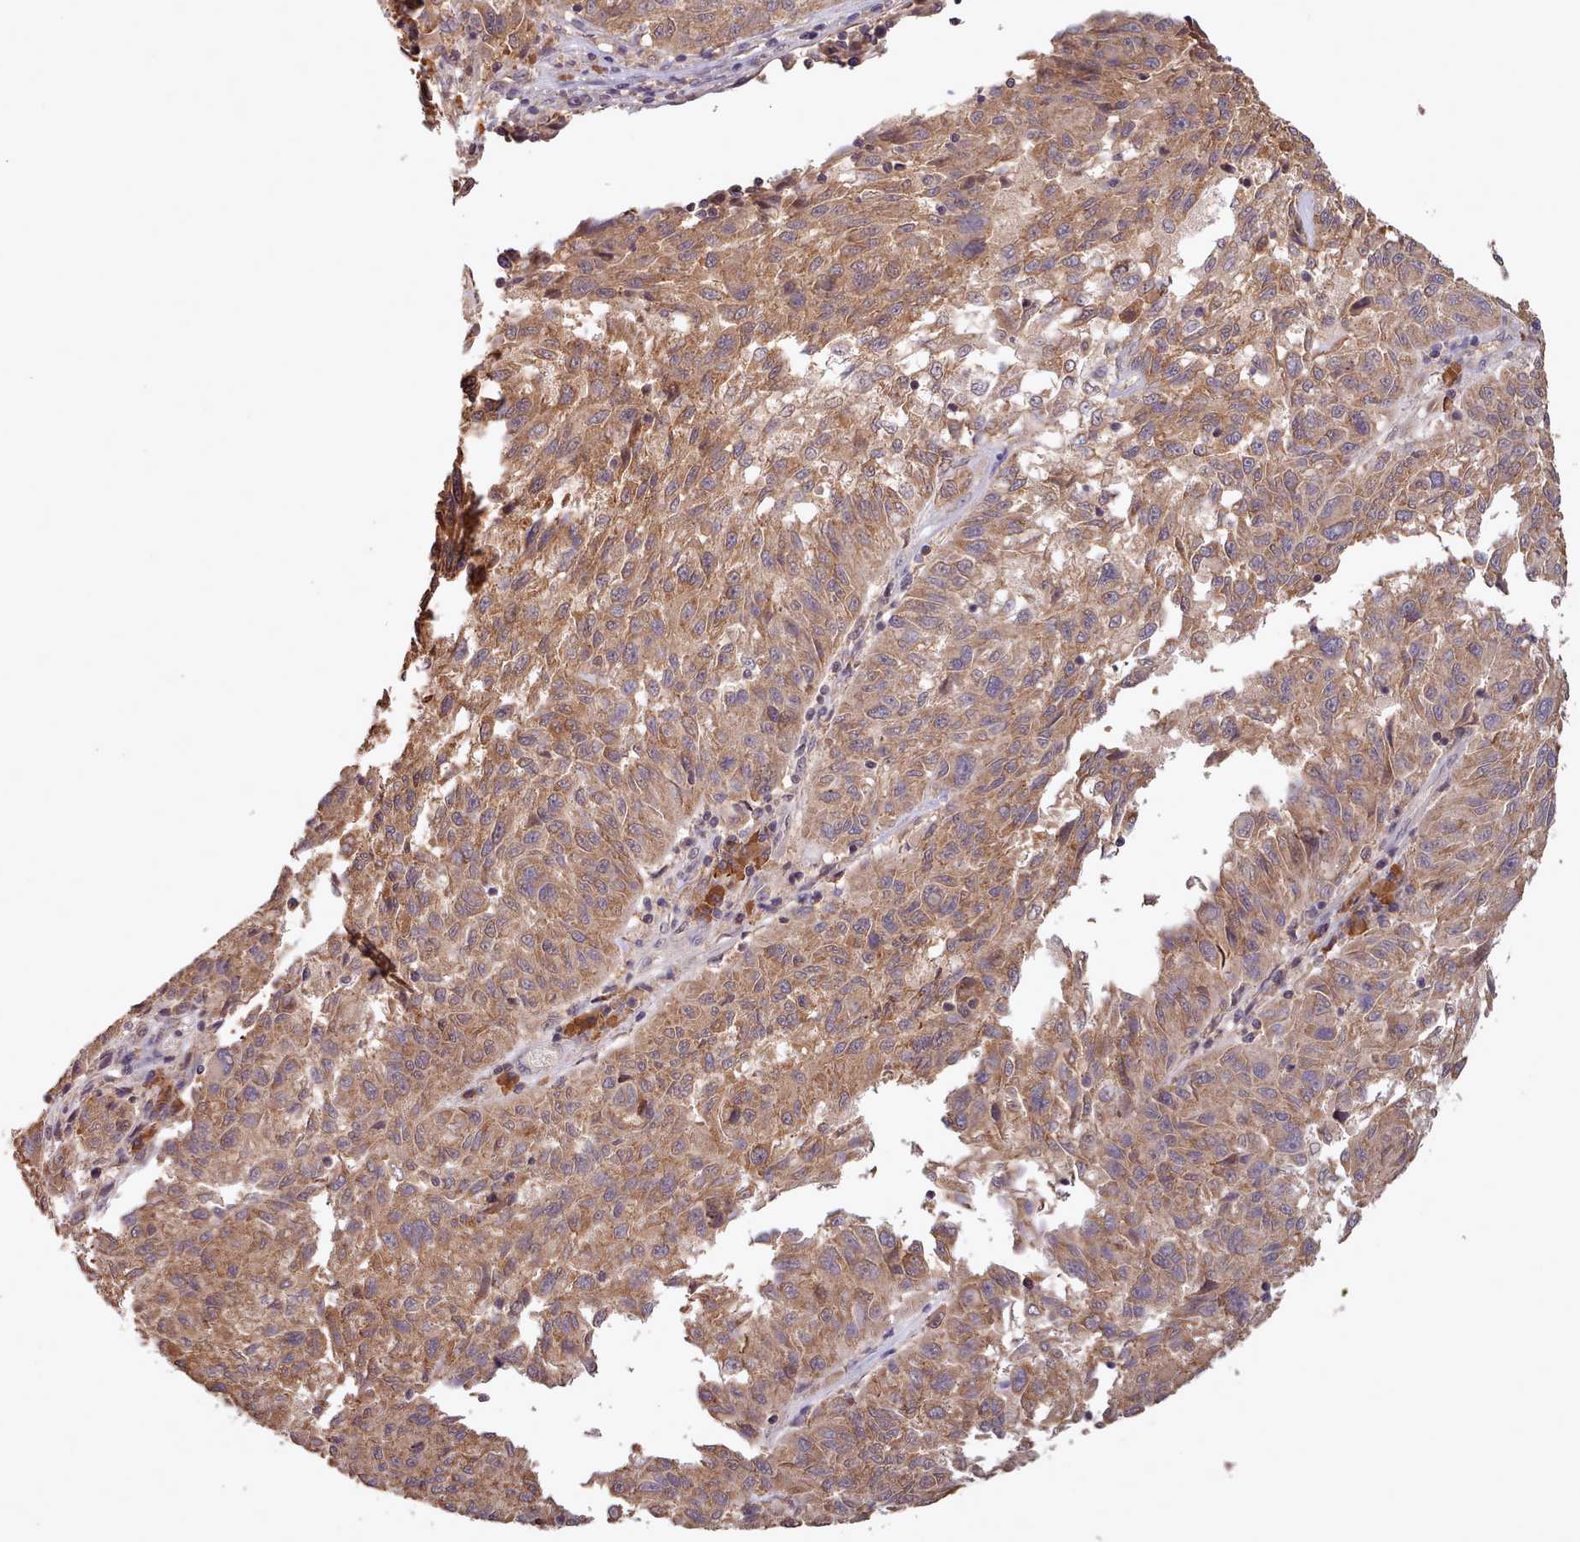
{"staining": {"intensity": "moderate", "quantity": ">75%", "location": "cytoplasmic/membranous"}, "tissue": "melanoma", "cell_type": "Tumor cells", "image_type": "cancer", "snomed": [{"axis": "morphology", "description": "Malignant melanoma, NOS"}, {"axis": "topography", "description": "Skin"}], "caption": "Immunohistochemical staining of human malignant melanoma exhibits medium levels of moderate cytoplasmic/membranous expression in approximately >75% of tumor cells. (DAB (3,3'-diaminobenzidine) = brown stain, brightfield microscopy at high magnification).", "gene": "PIP4P1", "patient": {"sex": "male", "age": 53}}